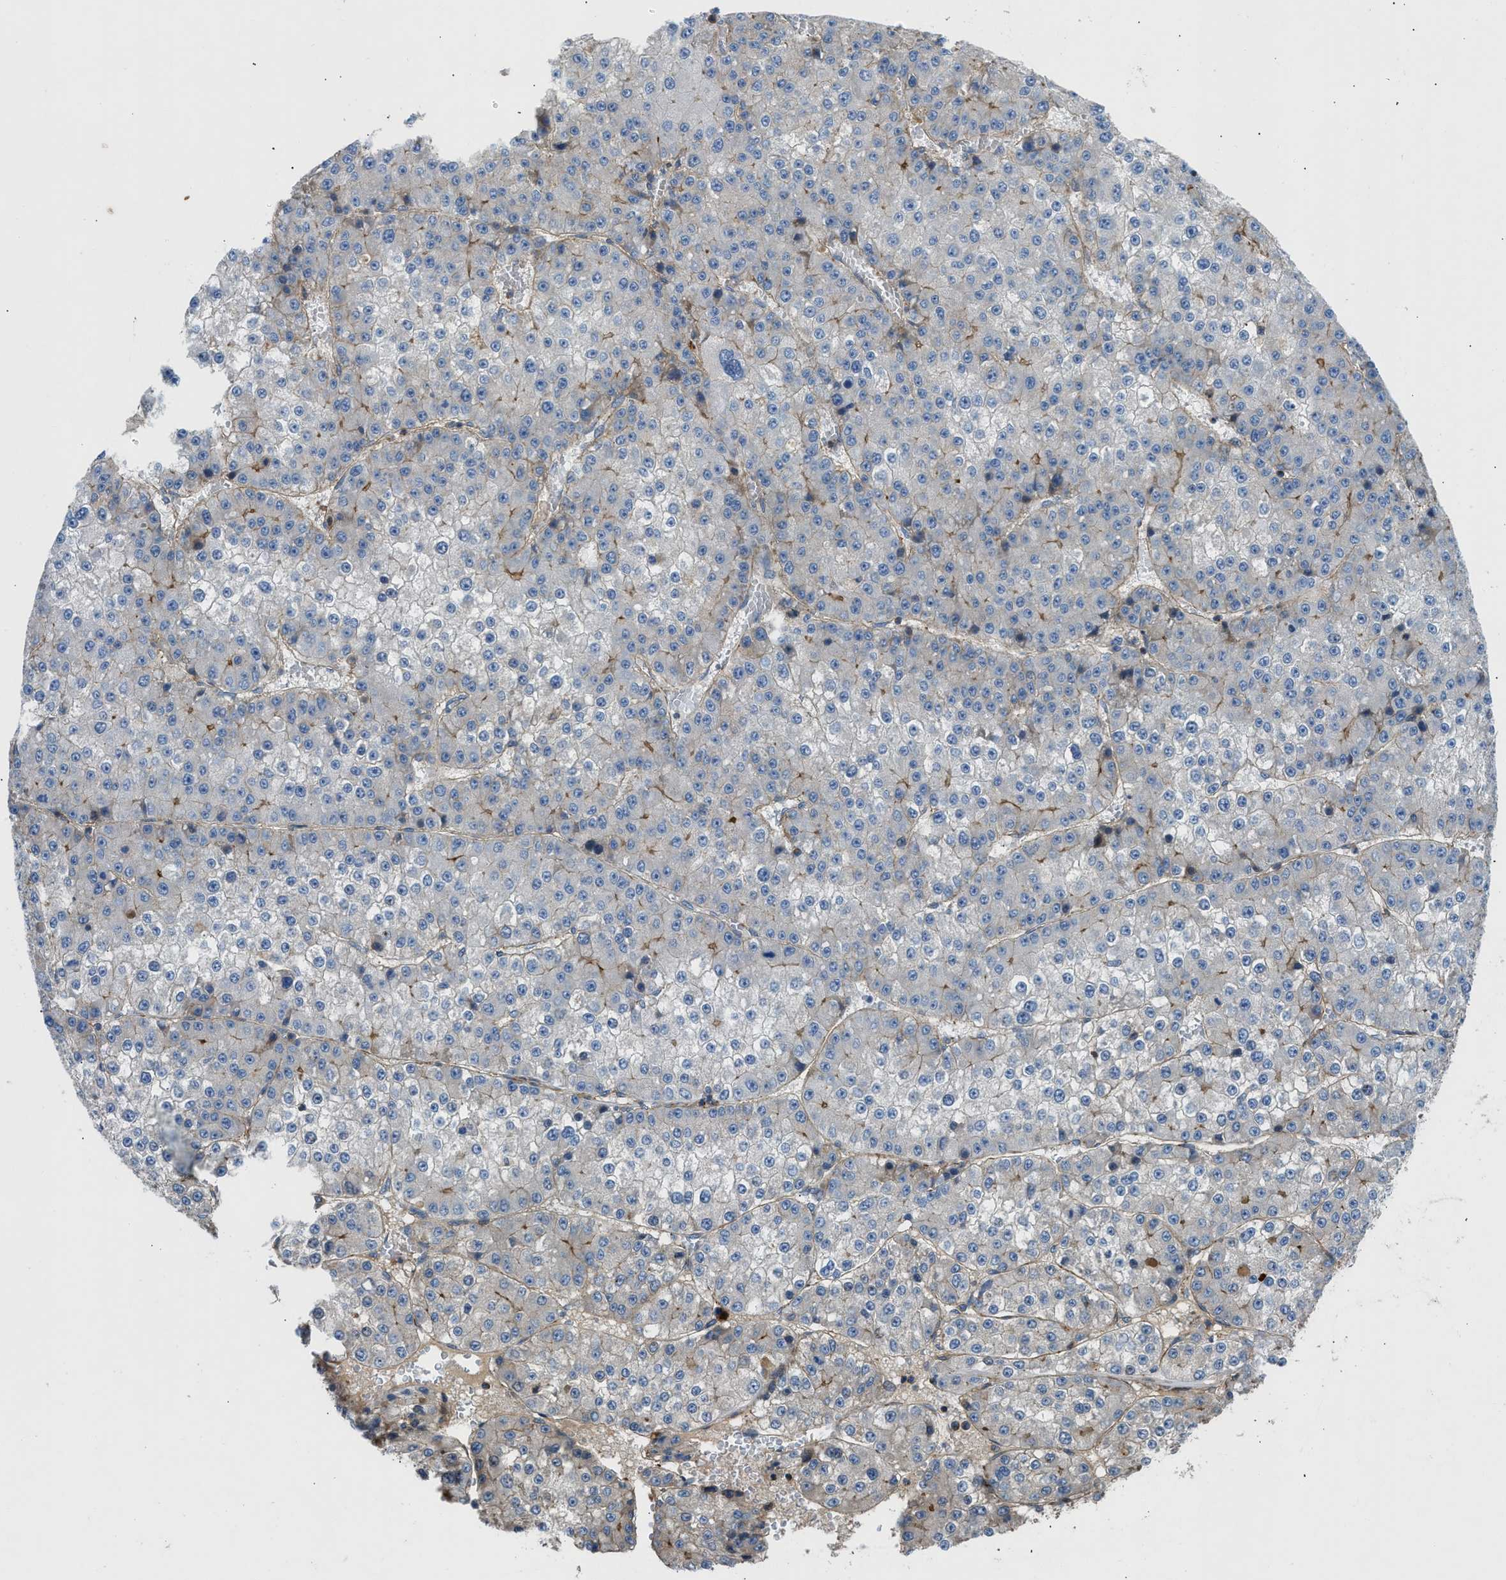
{"staining": {"intensity": "moderate", "quantity": "<25%", "location": "cytoplasmic/membranous"}, "tissue": "liver cancer", "cell_type": "Tumor cells", "image_type": "cancer", "snomed": [{"axis": "morphology", "description": "Carcinoma, Hepatocellular, NOS"}, {"axis": "topography", "description": "Liver"}], "caption": "A brown stain shows moderate cytoplasmic/membranous staining of a protein in liver hepatocellular carcinoma tumor cells.", "gene": "NYNRIN", "patient": {"sex": "female", "age": 73}}